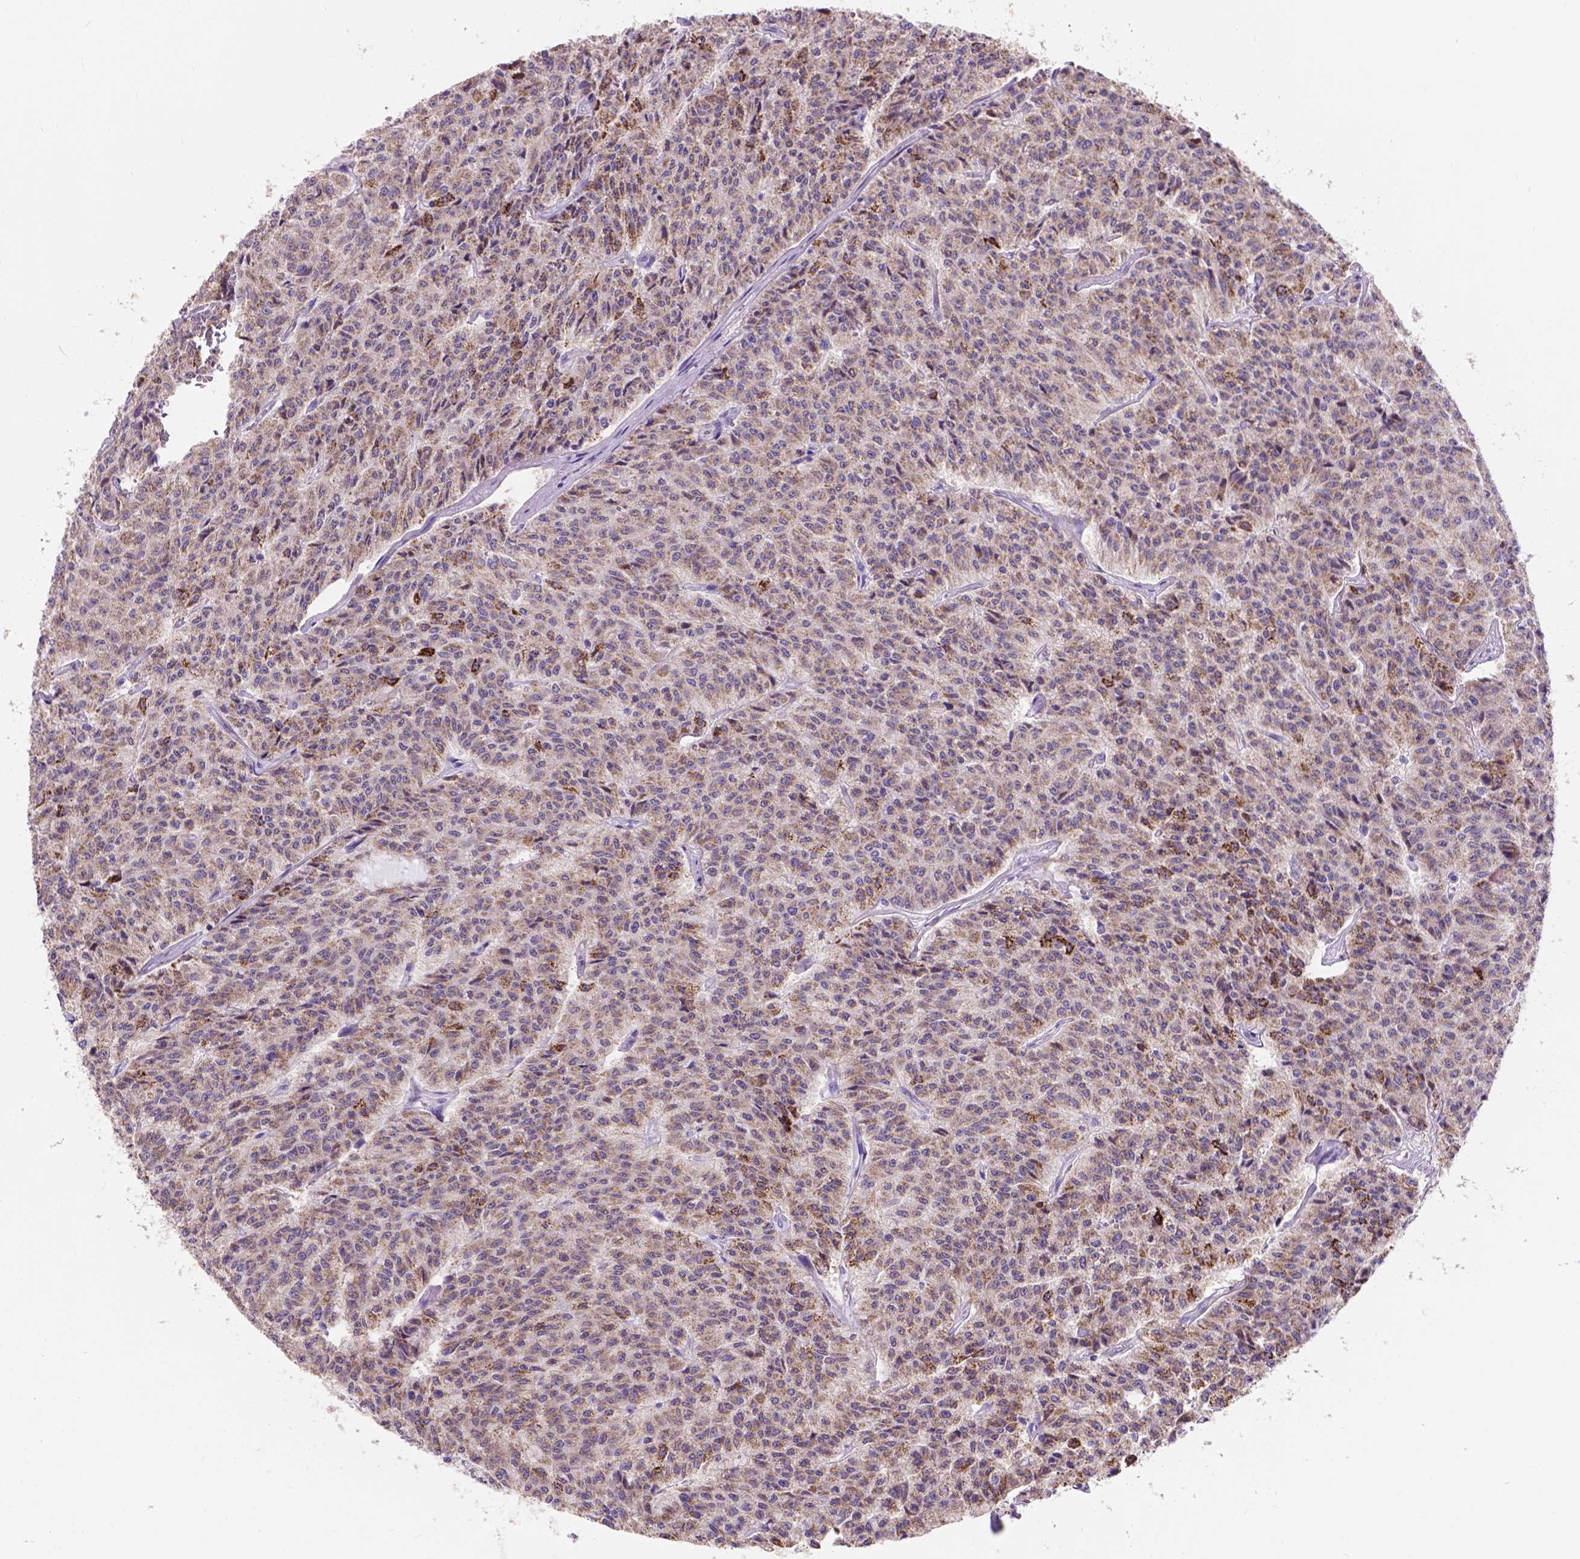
{"staining": {"intensity": "moderate", "quantity": "25%-75%", "location": "cytoplasmic/membranous"}, "tissue": "carcinoid", "cell_type": "Tumor cells", "image_type": "cancer", "snomed": [{"axis": "morphology", "description": "Carcinoid, malignant, NOS"}, {"axis": "topography", "description": "Lung"}], "caption": "Carcinoid was stained to show a protein in brown. There is medium levels of moderate cytoplasmic/membranous positivity in approximately 25%-75% of tumor cells.", "gene": "L2HGDH", "patient": {"sex": "male", "age": 71}}